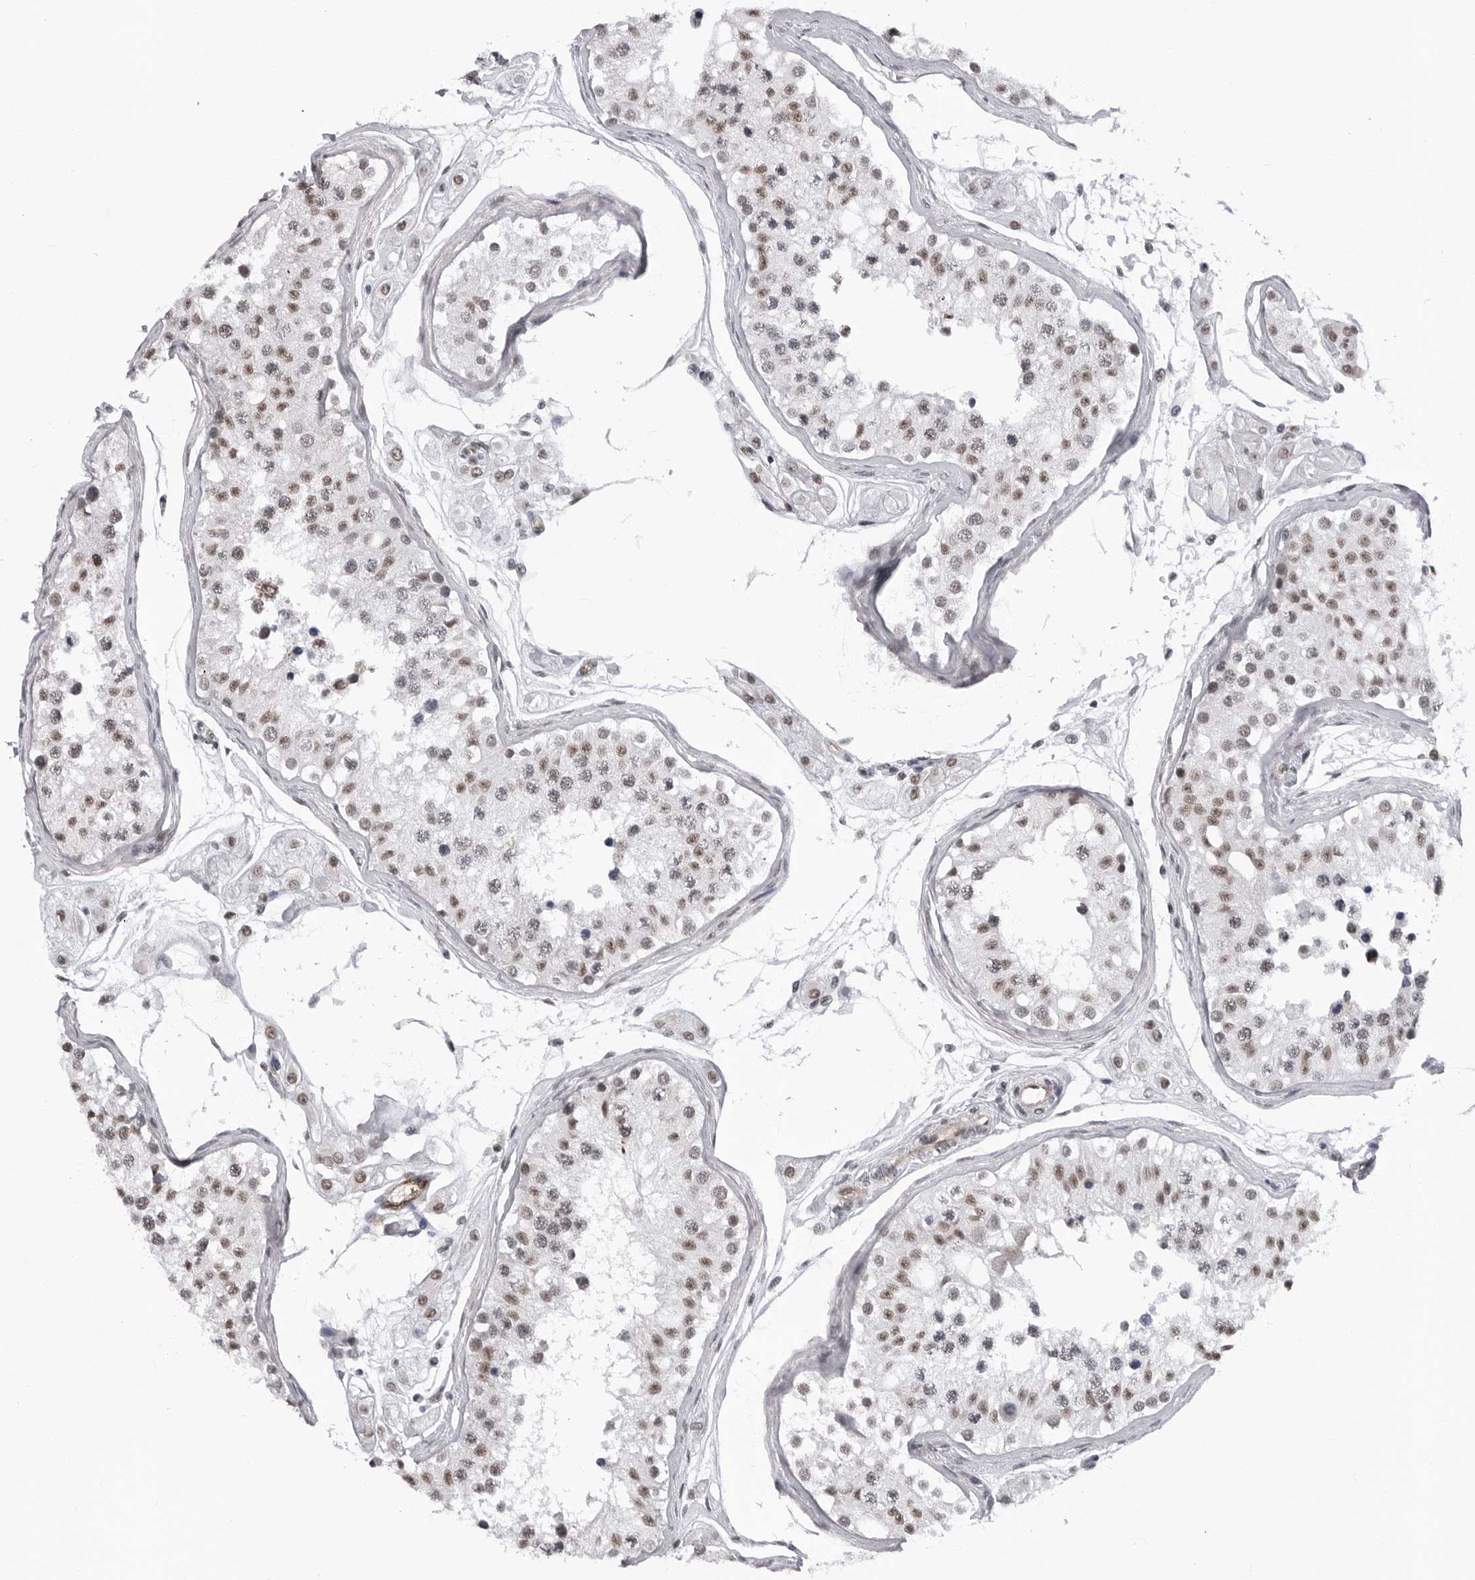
{"staining": {"intensity": "moderate", "quantity": ">75%", "location": "nuclear"}, "tissue": "testis", "cell_type": "Cells in seminiferous ducts", "image_type": "normal", "snomed": [{"axis": "morphology", "description": "Normal tissue, NOS"}, {"axis": "morphology", "description": "Adenocarcinoma, metastatic, NOS"}, {"axis": "topography", "description": "Testis"}], "caption": "Unremarkable testis demonstrates moderate nuclear expression in about >75% of cells in seminiferous ducts, visualized by immunohistochemistry.", "gene": "RNF26", "patient": {"sex": "male", "age": 26}}